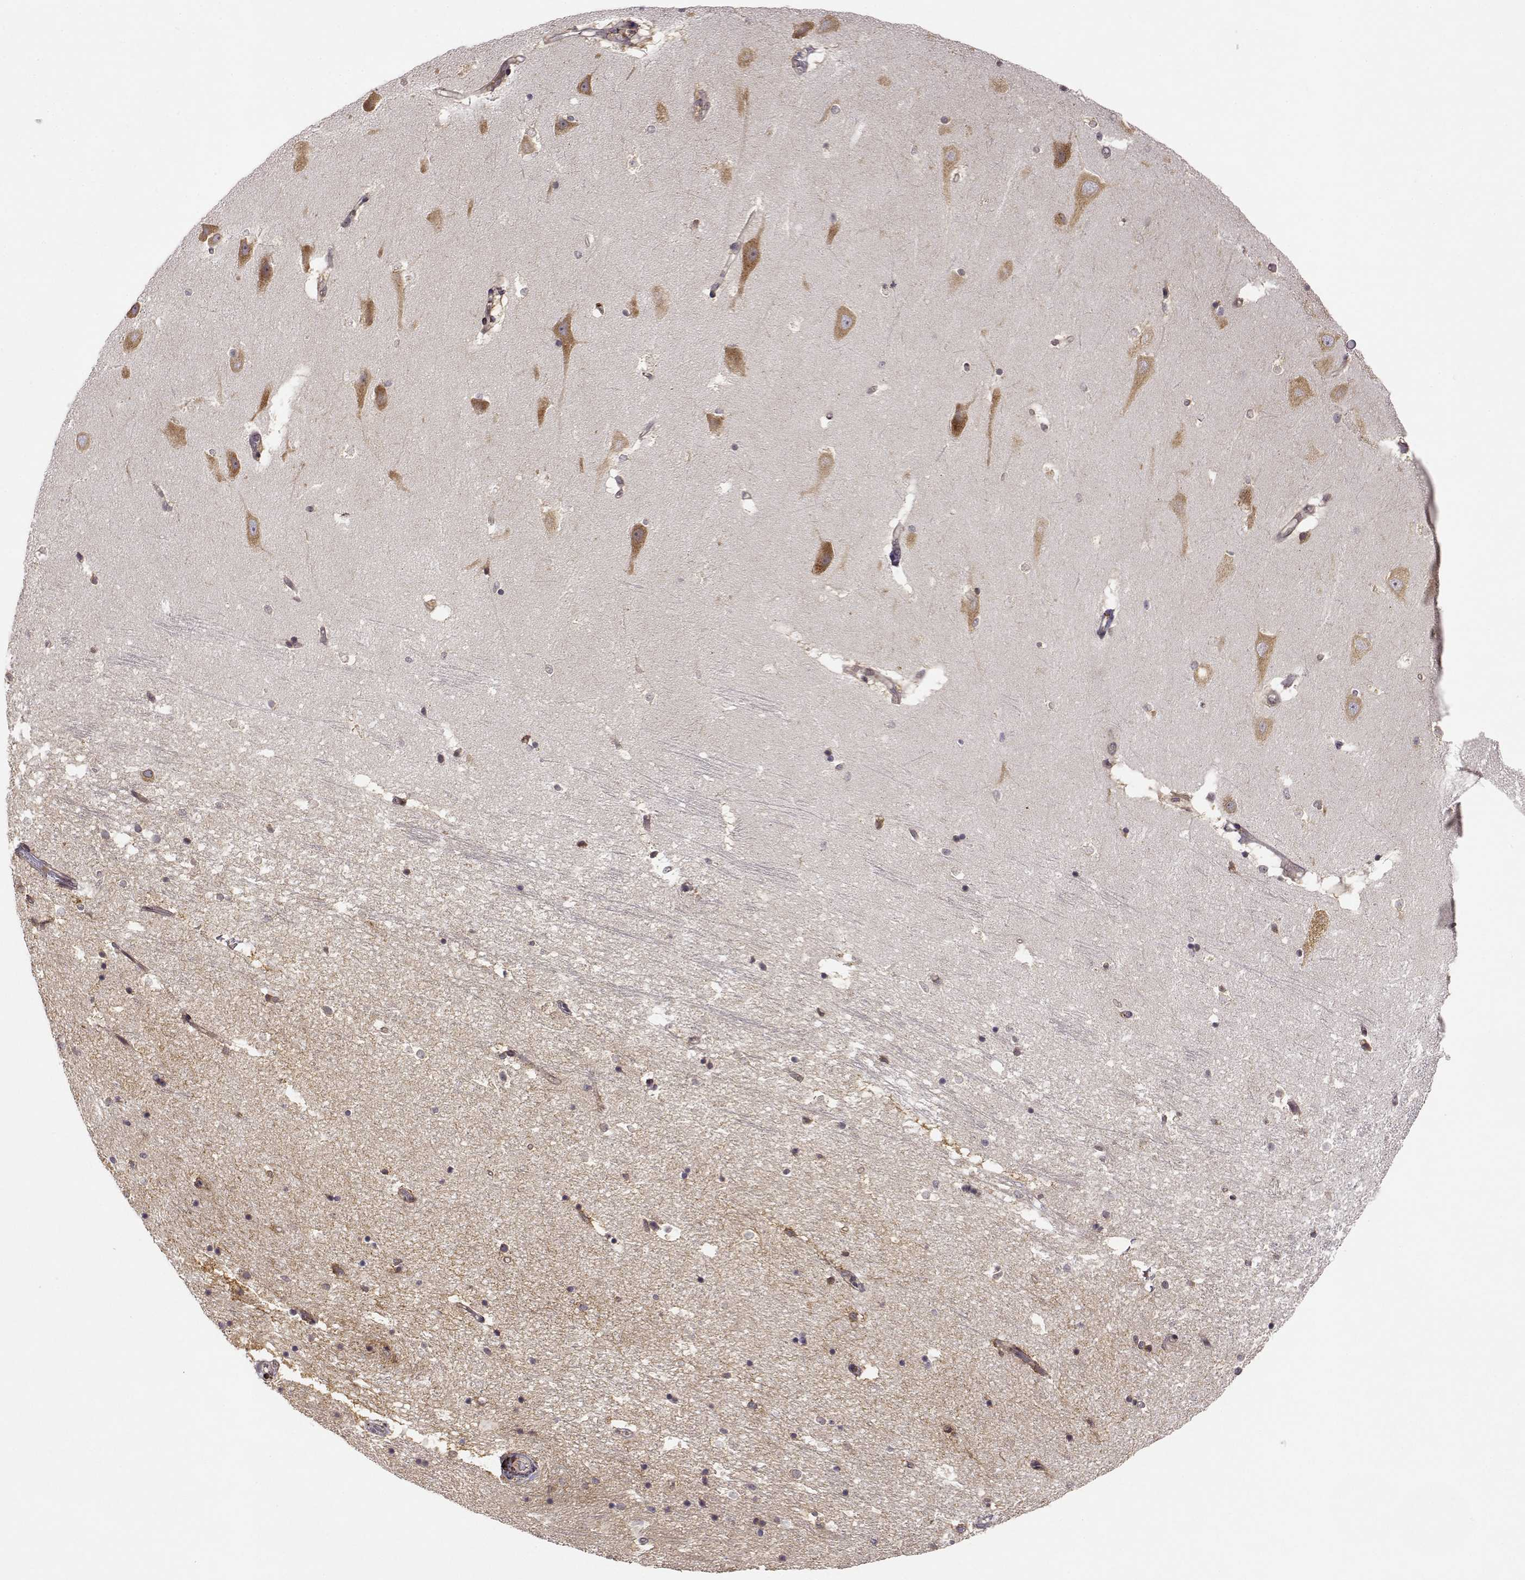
{"staining": {"intensity": "negative", "quantity": "none", "location": "none"}, "tissue": "hippocampus", "cell_type": "Glial cells", "image_type": "normal", "snomed": [{"axis": "morphology", "description": "Normal tissue, NOS"}, {"axis": "topography", "description": "Hippocampus"}], "caption": "Micrograph shows no protein staining in glial cells of benign hippocampus.", "gene": "ERGIC2", "patient": {"sex": "male", "age": 44}}